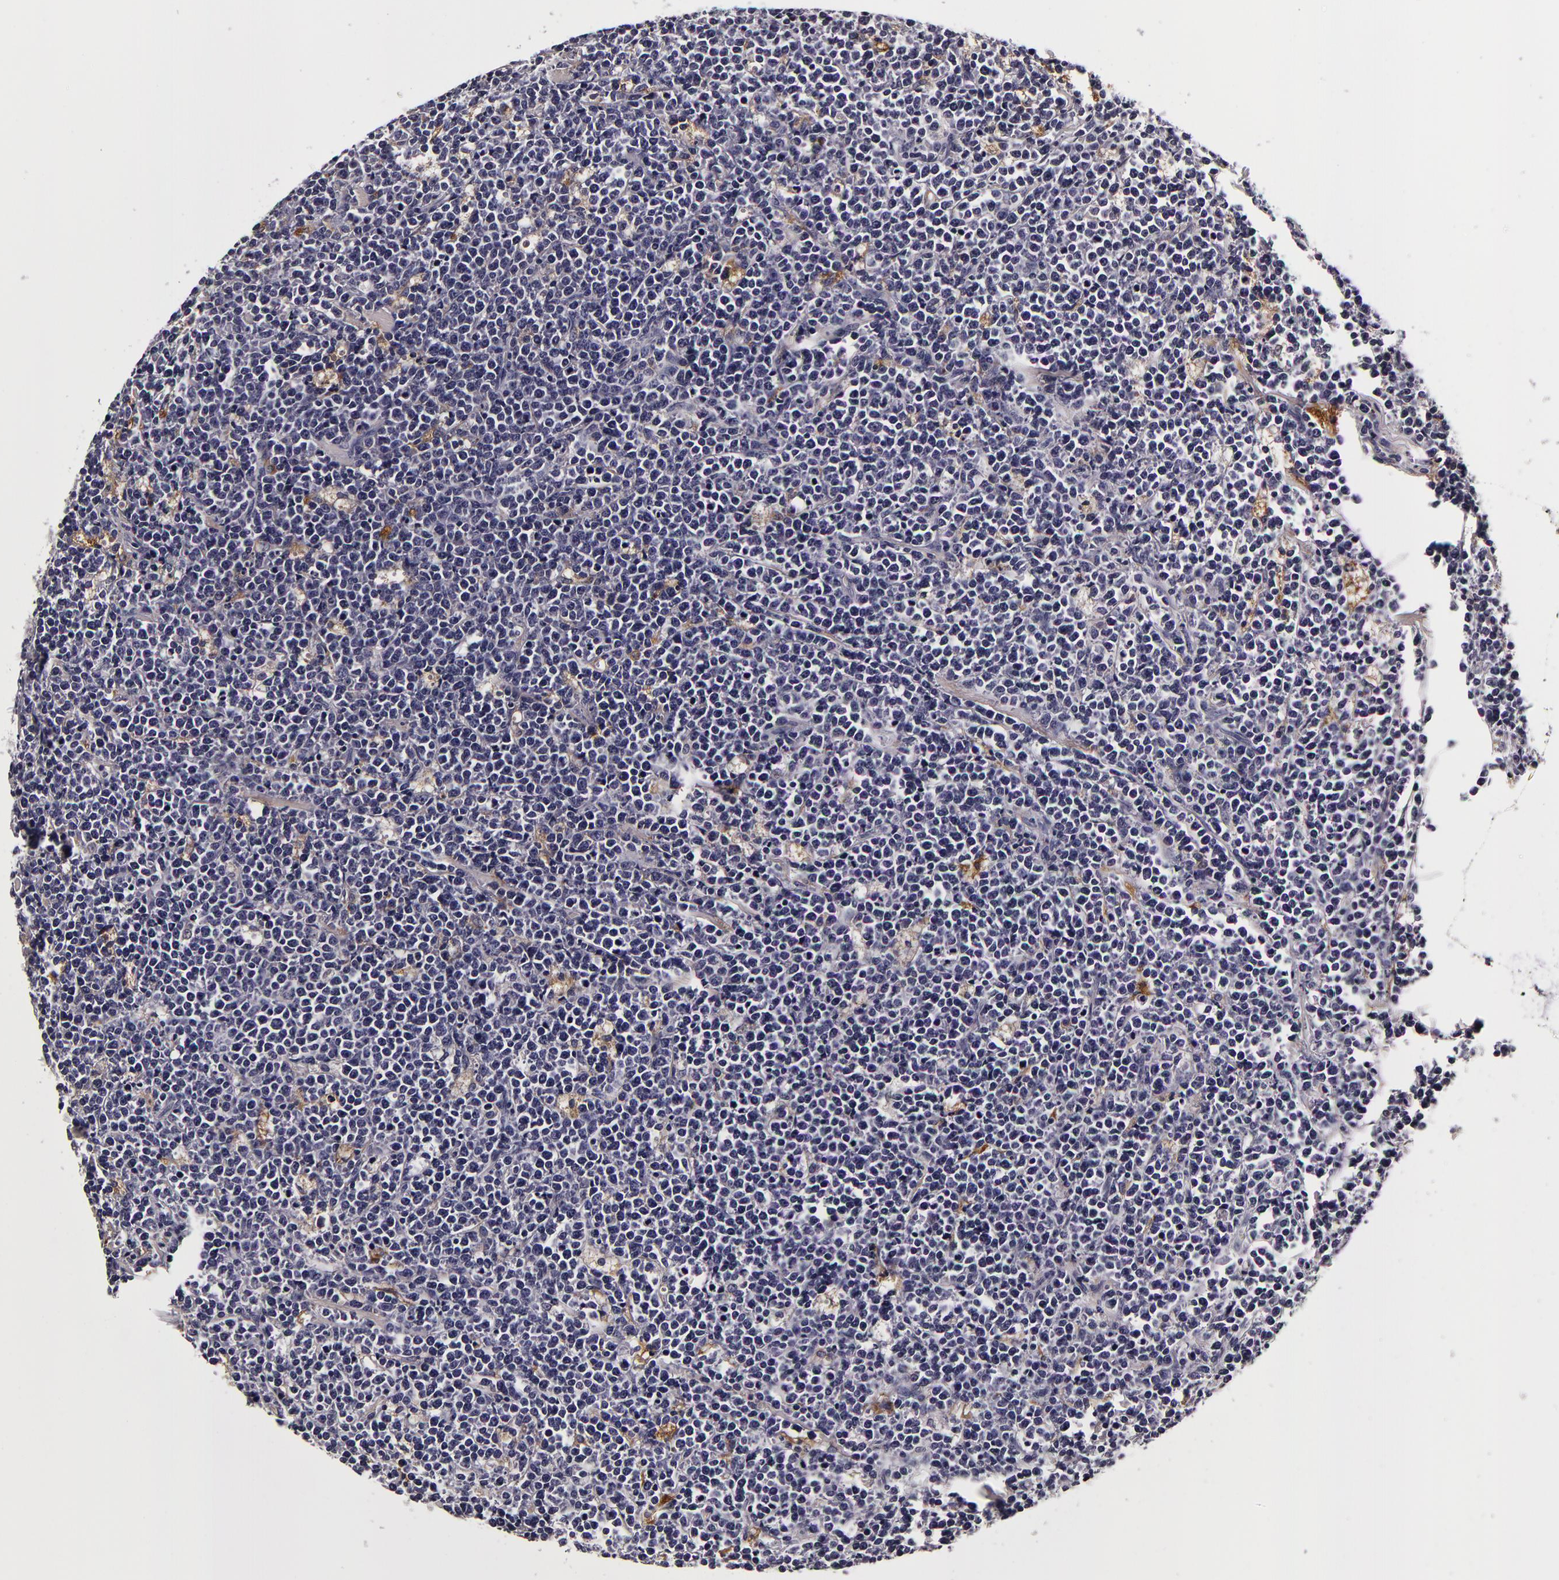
{"staining": {"intensity": "negative", "quantity": "none", "location": "none"}, "tissue": "lymphoma", "cell_type": "Tumor cells", "image_type": "cancer", "snomed": [{"axis": "morphology", "description": "Malignant lymphoma, non-Hodgkin's type, High grade"}, {"axis": "topography", "description": "Small intestine"}, {"axis": "topography", "description": "Colon"}], "caption": "Lymphoma was stained to show a protein in brown. There is no significant positivity in tumor cells.", "gene": "LGALS3BP", "patient": {"sex": "male", "age": 8}}